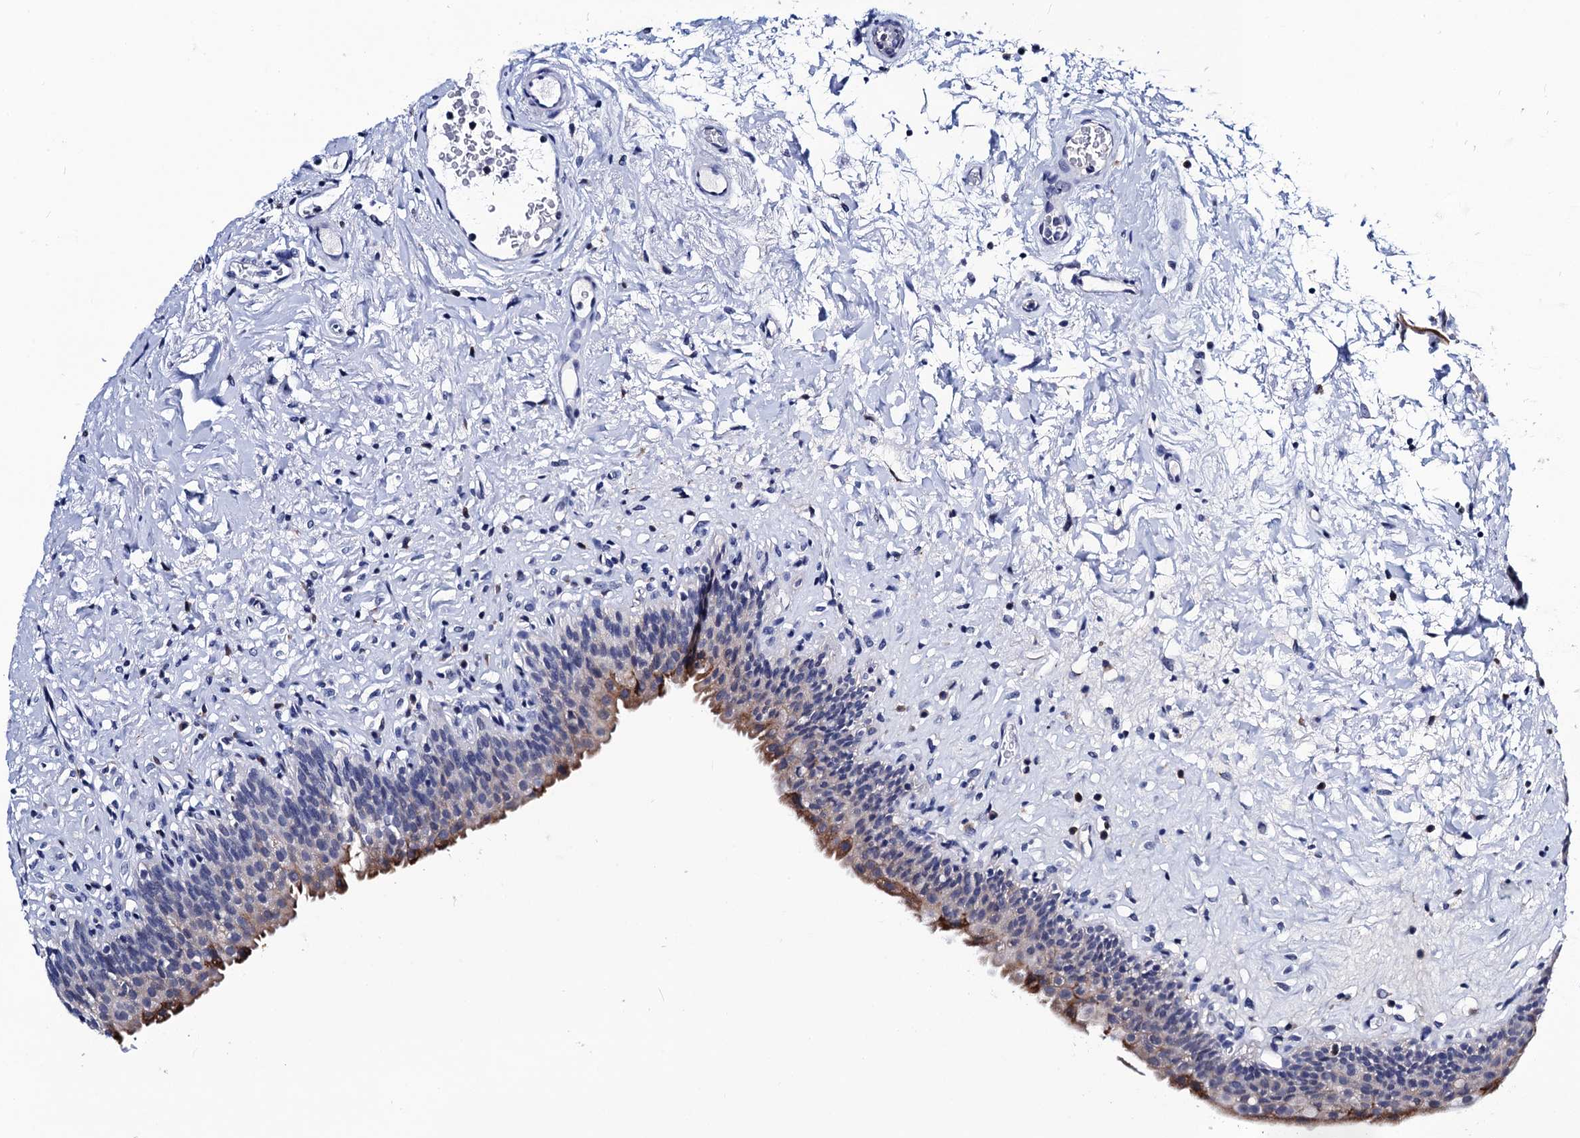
{"staining": {"intensity": "moderate", "quantity": "<25%", "location": "cytoplasmic/membranous"}, "tissue": "urinary bladder", "cell_type": "Urothelial cells", "image_type": "normal", "snomed": [{"axis": "morphology", "description": "Normal tissue, NOS"}, {"axis": "topography", "description": "Urinary bladder"}], "caption": "Urinary bladder stained with immunohistochemistry demonstrates moderate cytoplasmic/membranous positivity in about <25% of urothelial cells. (Stains: DAB (3,3'-diaminobenzidine) in brown, nuclei in blue, Microscopy: brightfield microscopy at high magnification).", "gene": "SLC7A10", "patient": {"sex": "male", "age": 83}}